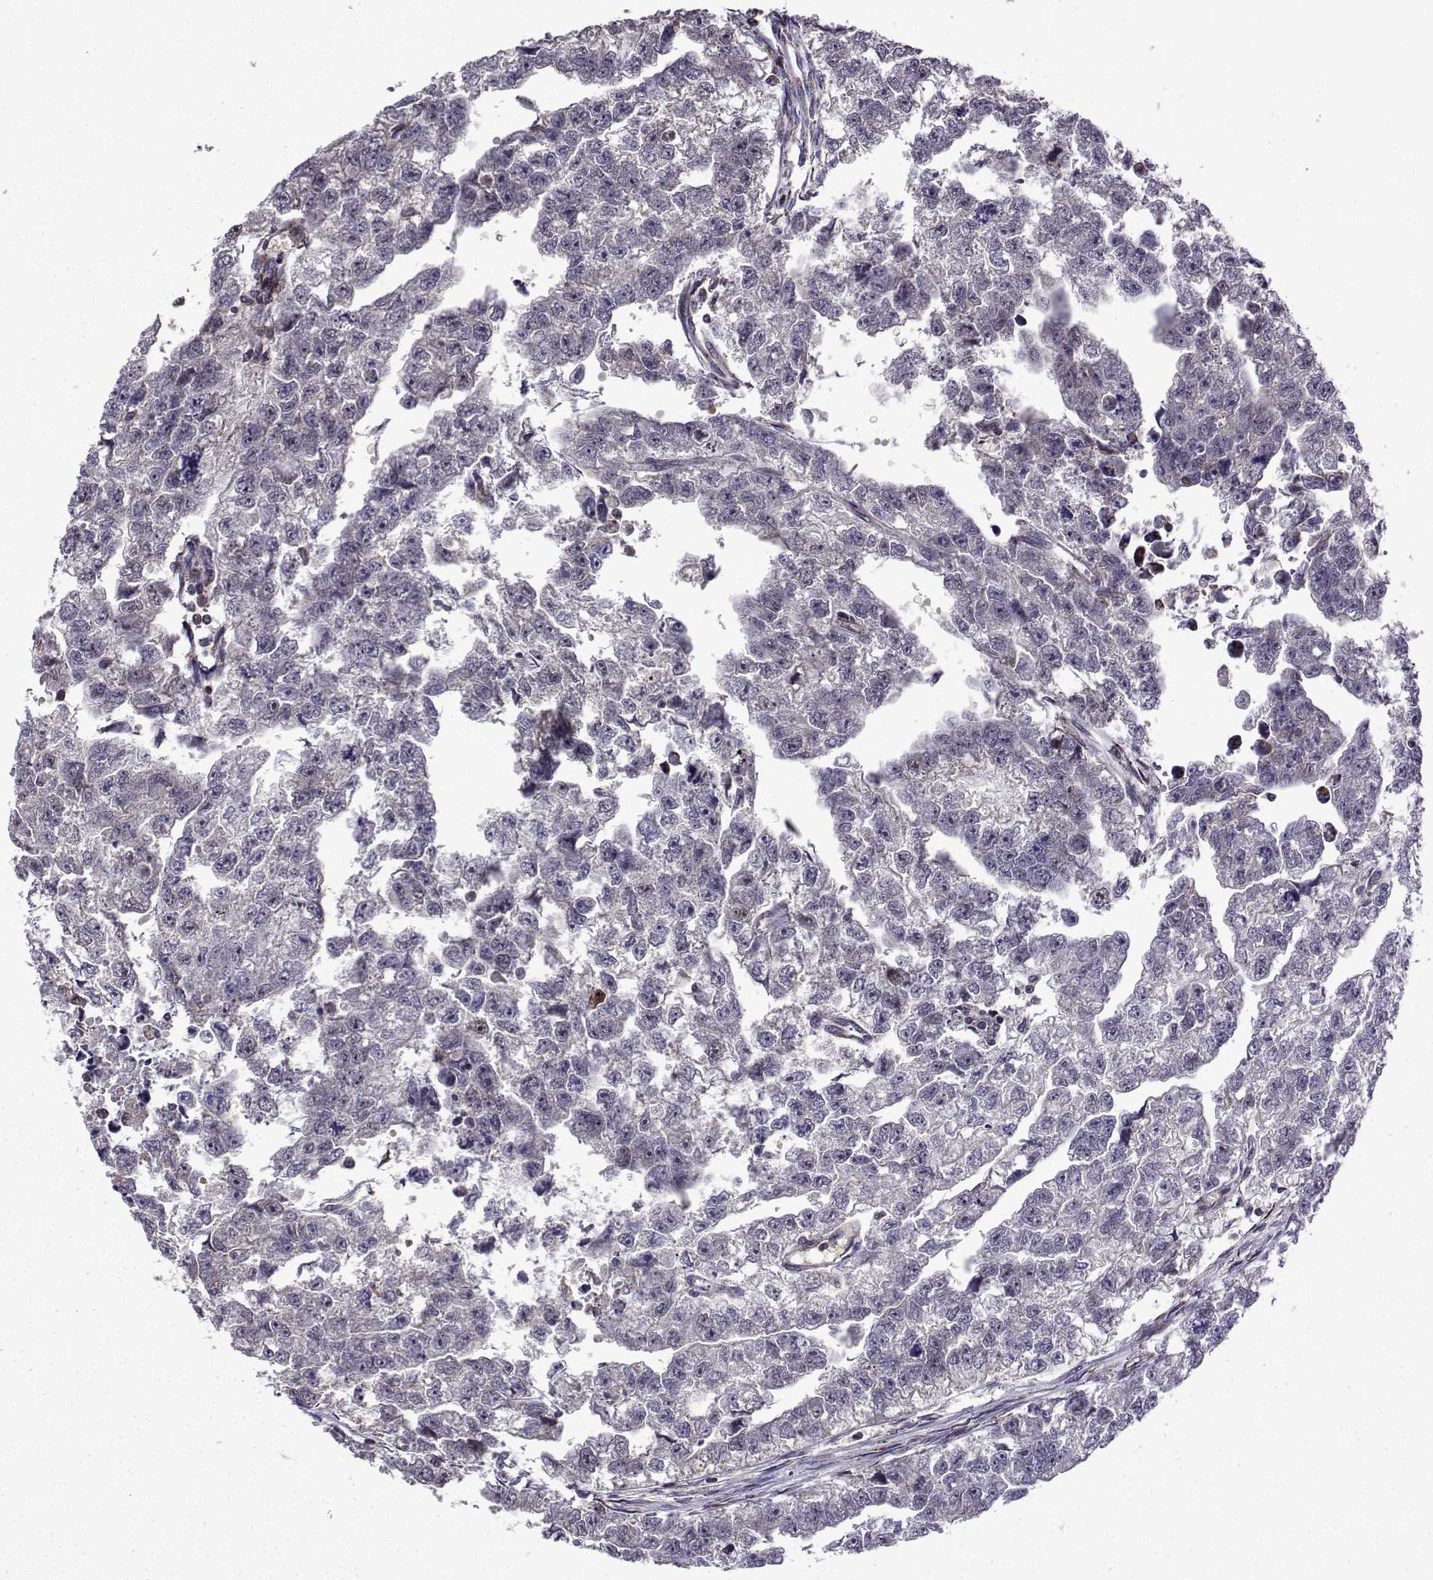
{"staining": {"intensity": "negative", "quantity": "none", "location": "none"}, "tissue": "testis cancer", "cell_type": "Tumor cells", "image_type": "cancer", "snomed": [{"axis": "morphology", "description": "Carcinoma, Embryonal, NOS"}, {"axis": "morphology", "description": "Teratoma, malignant, NOS"}, {"axis": "topography", "description": "Testis"}], "caption": "This is an immunohistochemistry (IHC) histopathology image of testis cancer (teratoma (malignant)). There is no staining in tumor cells.", "gene": "TAB2", "patient": {"sex": "male", "age": 44}}